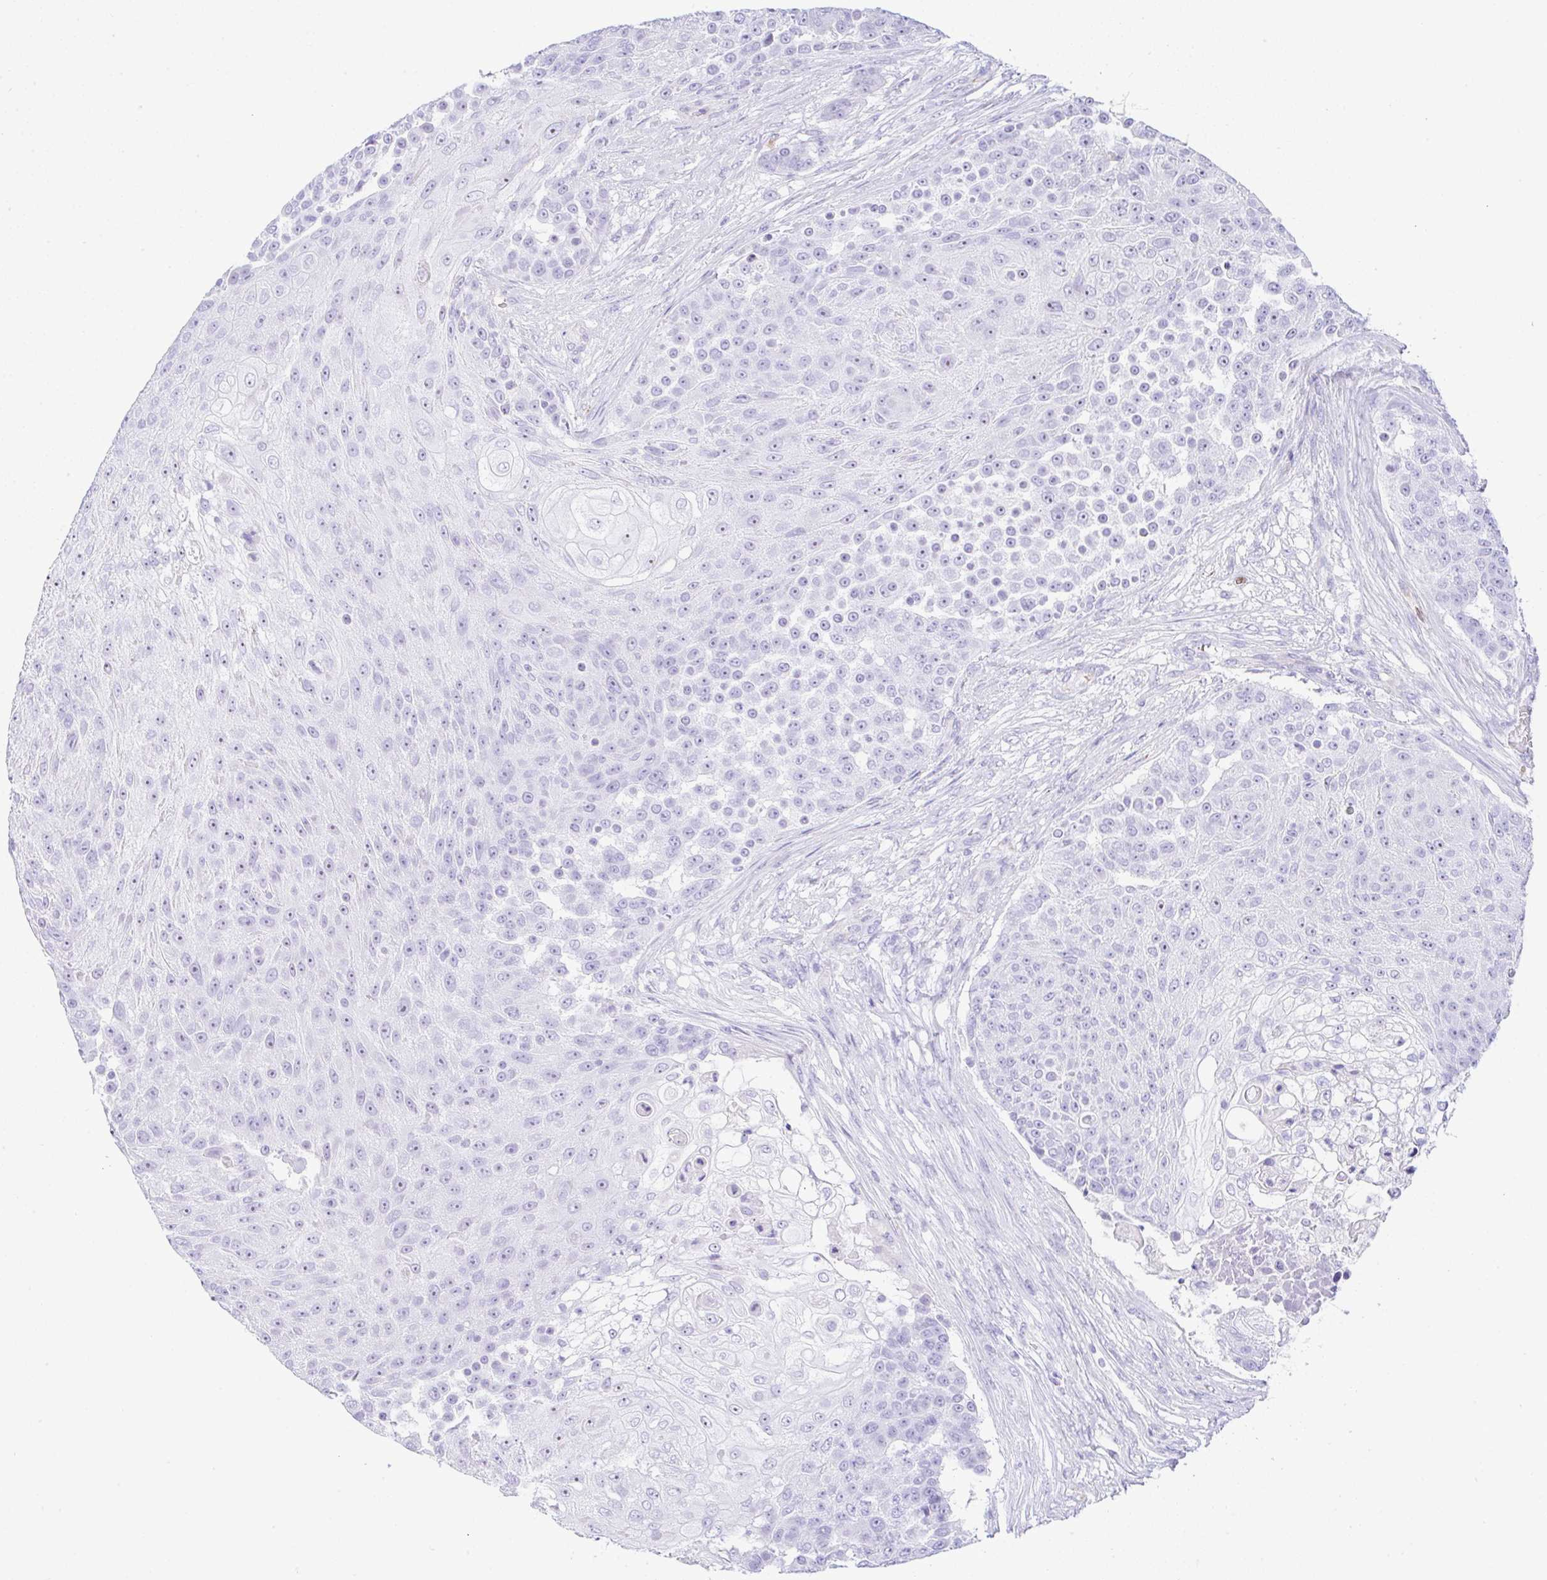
{"staining": {"intensity": "negative", "quantity": "none", "location": "none"}, "tissue": "urothelial cancer", "cell_type": "Tumor cells", "image_type": "cancer", "snomed": [{"axis": "morphology", "description": "Urothelial carcinoma, High grade"}, {"axis": "topography", "description": "Urinary bladder"}], "caption": "High-grade urothelial carcinoma stained for a protein using immunohistochemistry displays no expression tumor cells.", "gene": "NDUFAF8", "patient": {"sex": "female", "age": 63}}